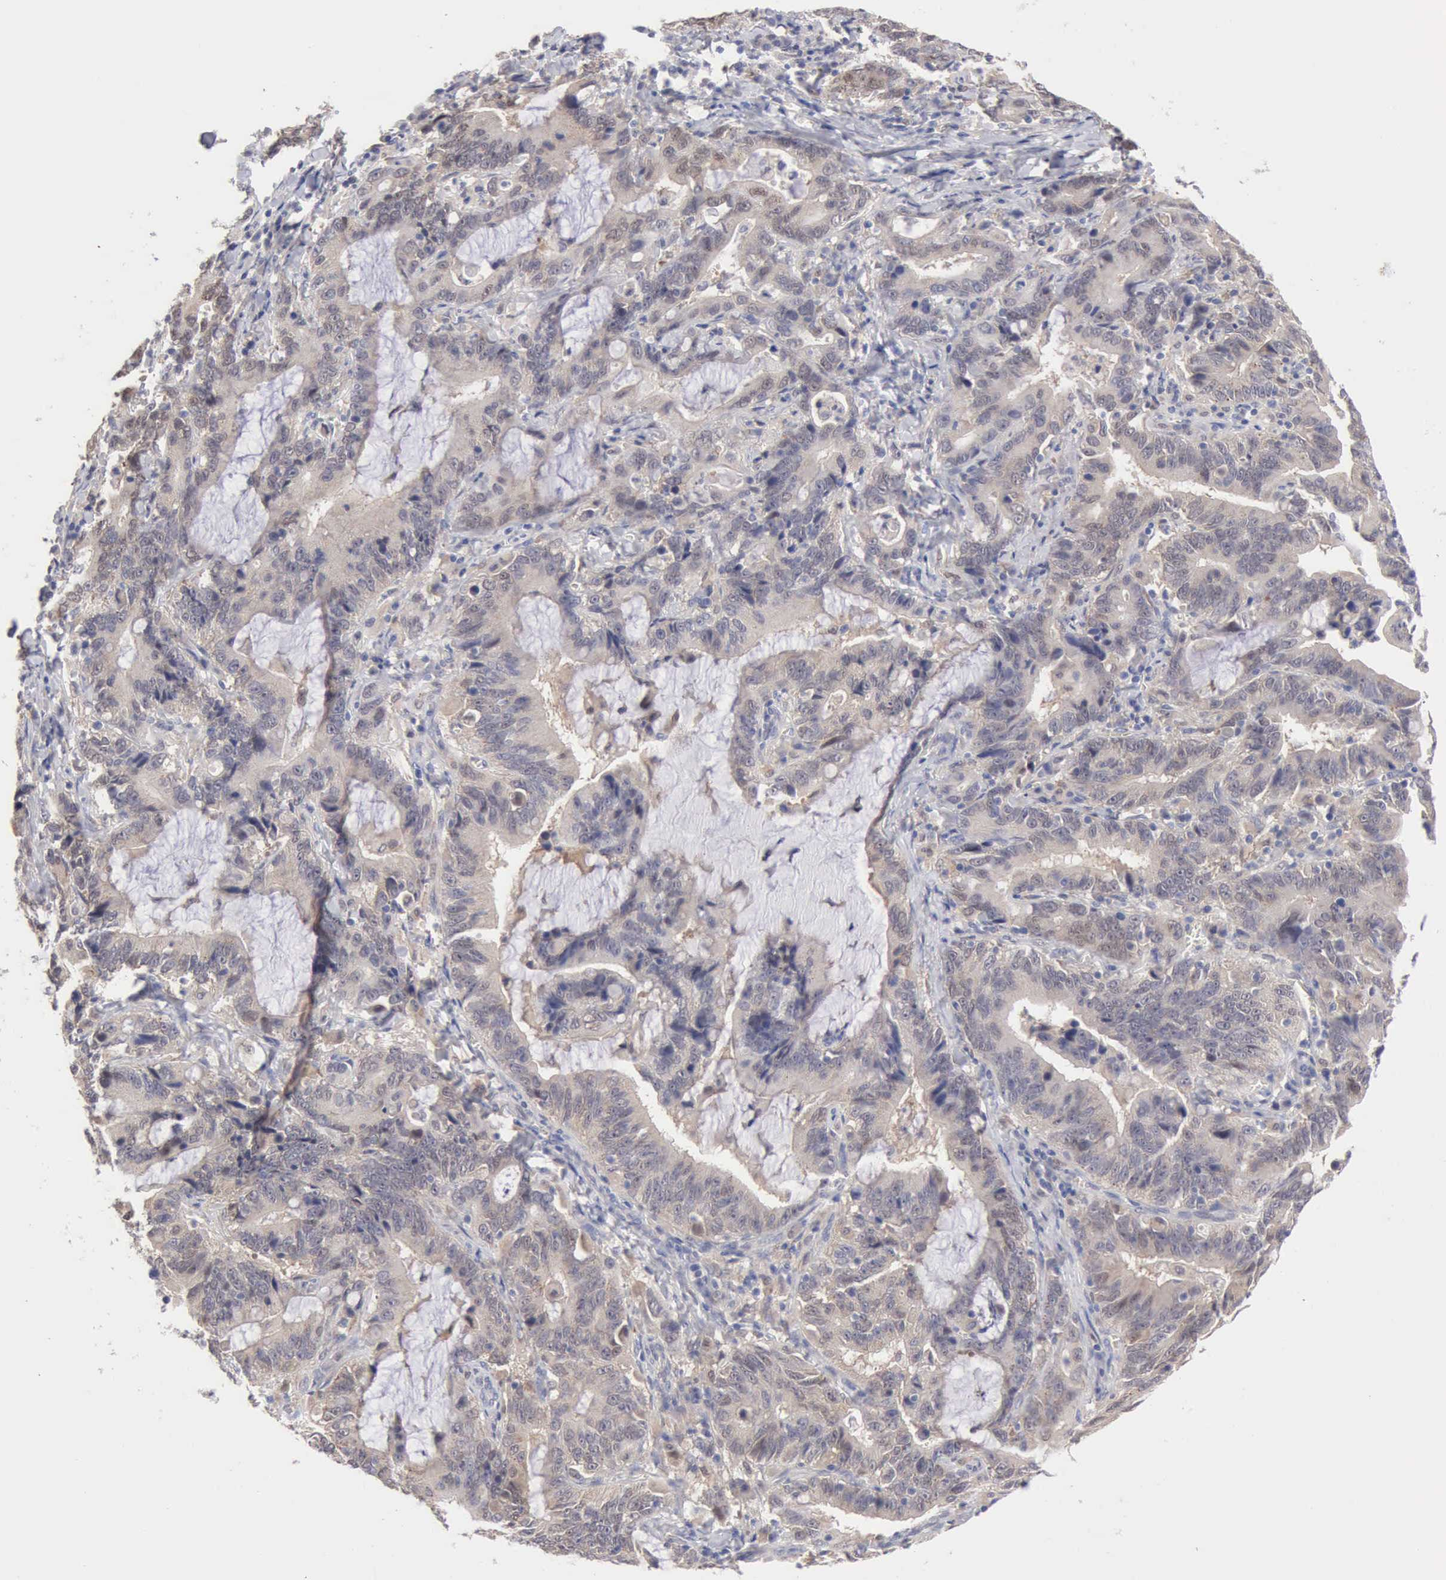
{"staining": {"intensity": "weak", "quantity": "25%-75%", "location": "cytoplasmic/membranous"}, "tissue": "stomach cancer", "cell_type": "Tumor cells", "image_type": "cancer", "snomed": [{"axis": "morphology", "description": "Adenocarcinoma, NOS"}, {"axis": "topography", "description": "Stomach, upper"}], "caption": "Tumor cells demonstrate low levels of weak cytoplasmic/membranous staining in about 25%-75% of cells in human stomach cancer (adenocarcinoma). Using DAB (3,3'-diaminobenzidine) (brown) and hematoxylin (blue) stains, captured at high magnification using brightfield microscopy.", "gene": "PTGR2", "patient": {"sex": "male", "age": 63}}